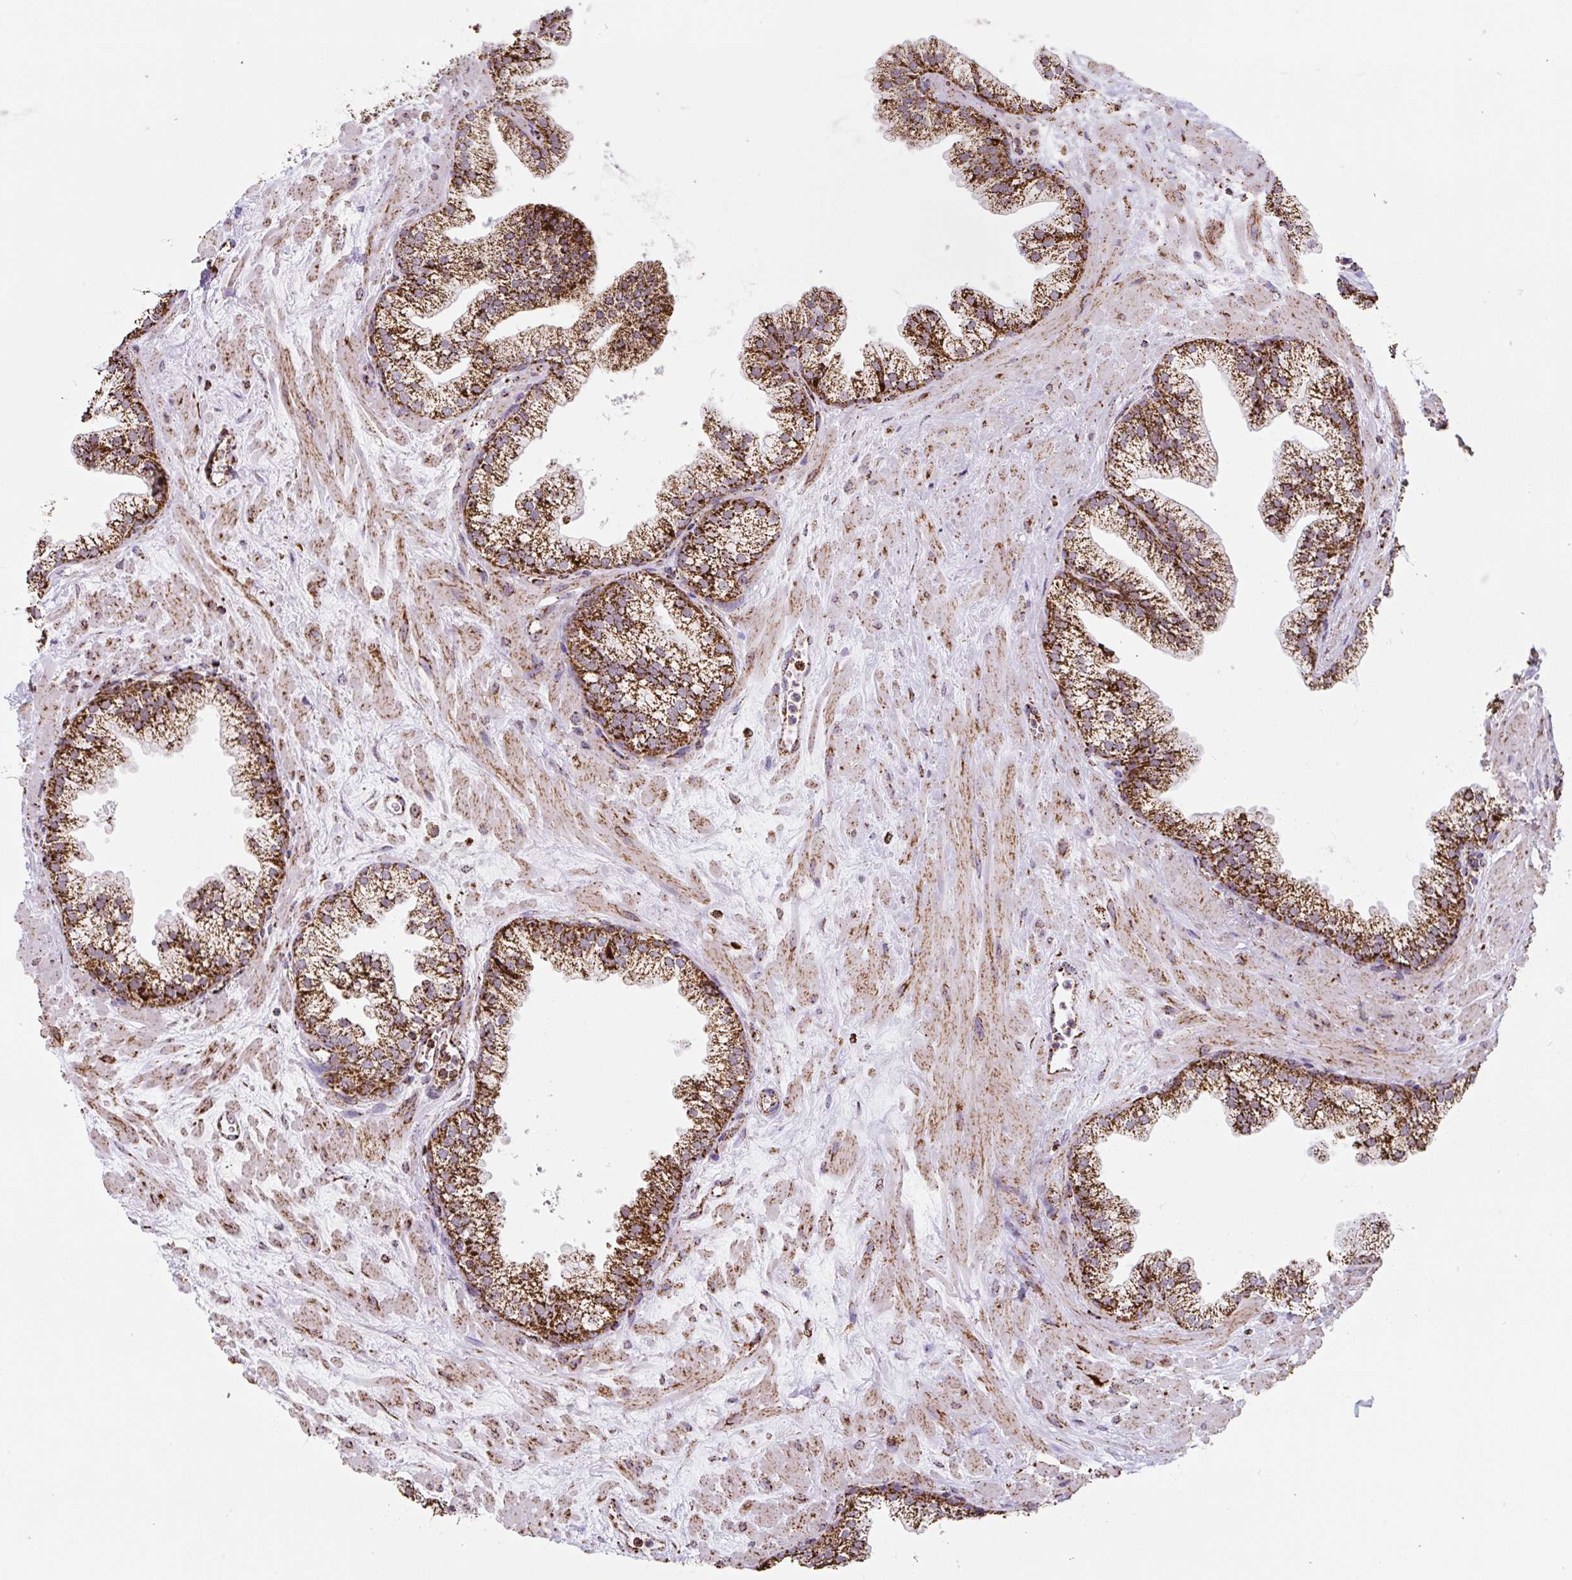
{"staining": {"intensity": "strong", "quantity": ">75%", "location": "cytoplasmic/membranous"}, "tissue": "prostate", "cell_type": "Glandular cells", "image_type": "normal", "snomed": [{"axis": "morphology", "description": "Normal tissue, NOS"}, {"axis": "topography", "description": "Prostate"}, {"axis": "topography", "description": "Peripheral nerve tissue"}], "caption": "A brown stain highlights strong cytoplasmic/membranous staining of a protein in glandular cells of unremarkable prostate. (IHC, brightfield microscopy, high magnification).", "gene": "ATP5F1A", "patient": {"sex": "male", "age": 61}}